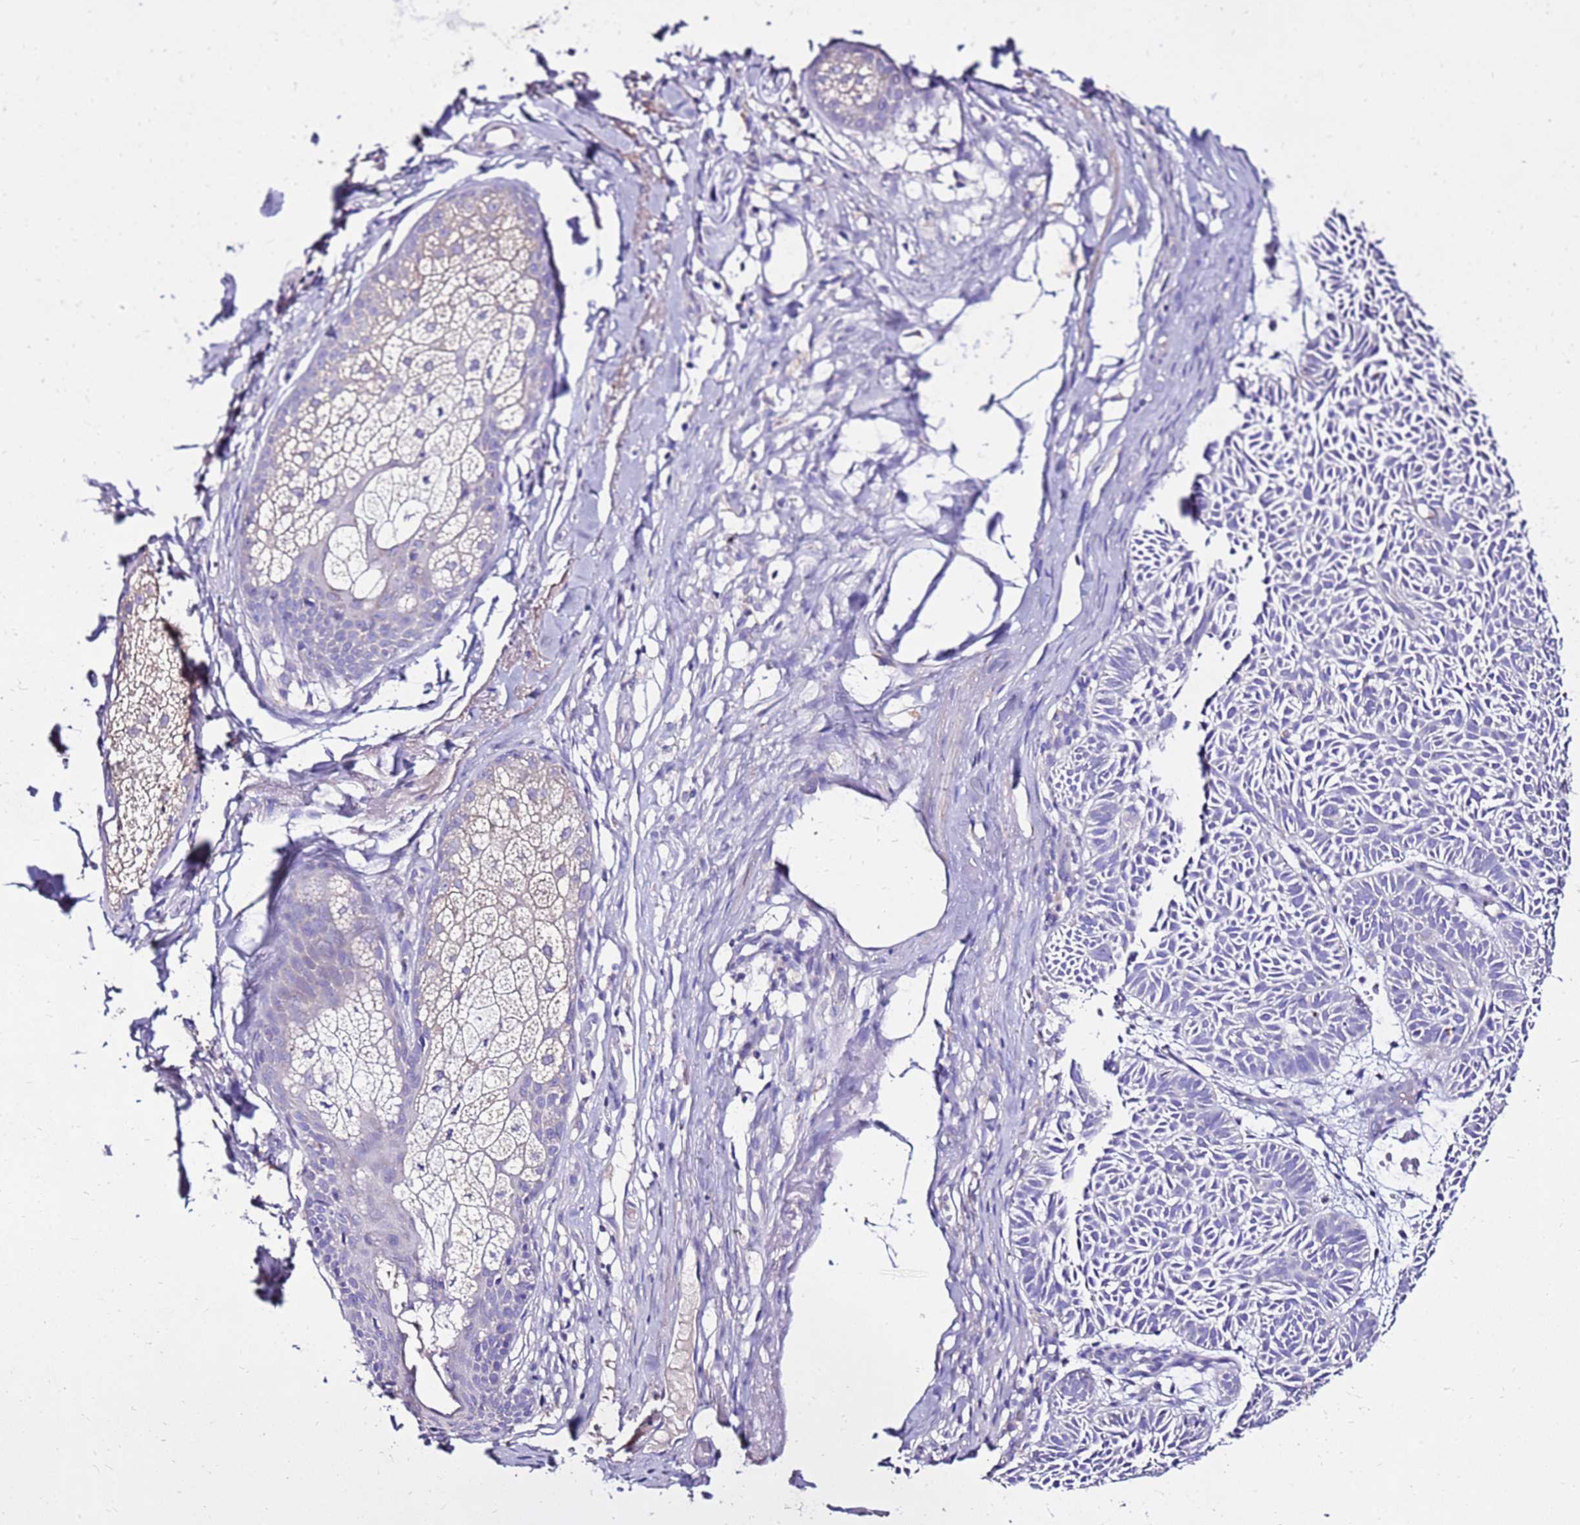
{"staining": {"intensity": "negative", "quantity": "none", "location": "none"}, "tissue": "skin cancer", "cell_type": "Tumor cells", "image_type": "cancer", "snomed": [{"axis": "morphology", "description": "Basal cell carcinoma"}, {"axis": "topography", "description": "Skin"}], "caption": "An immunohistochemistry (IHC) histopathology image of basal cell carcinoma (skin) is shown. There is no staining in tumor cells of basal cell carcinoma (skin).", "gene": "TMEM106C", "patient": {"sex": "male", "age": 69}}